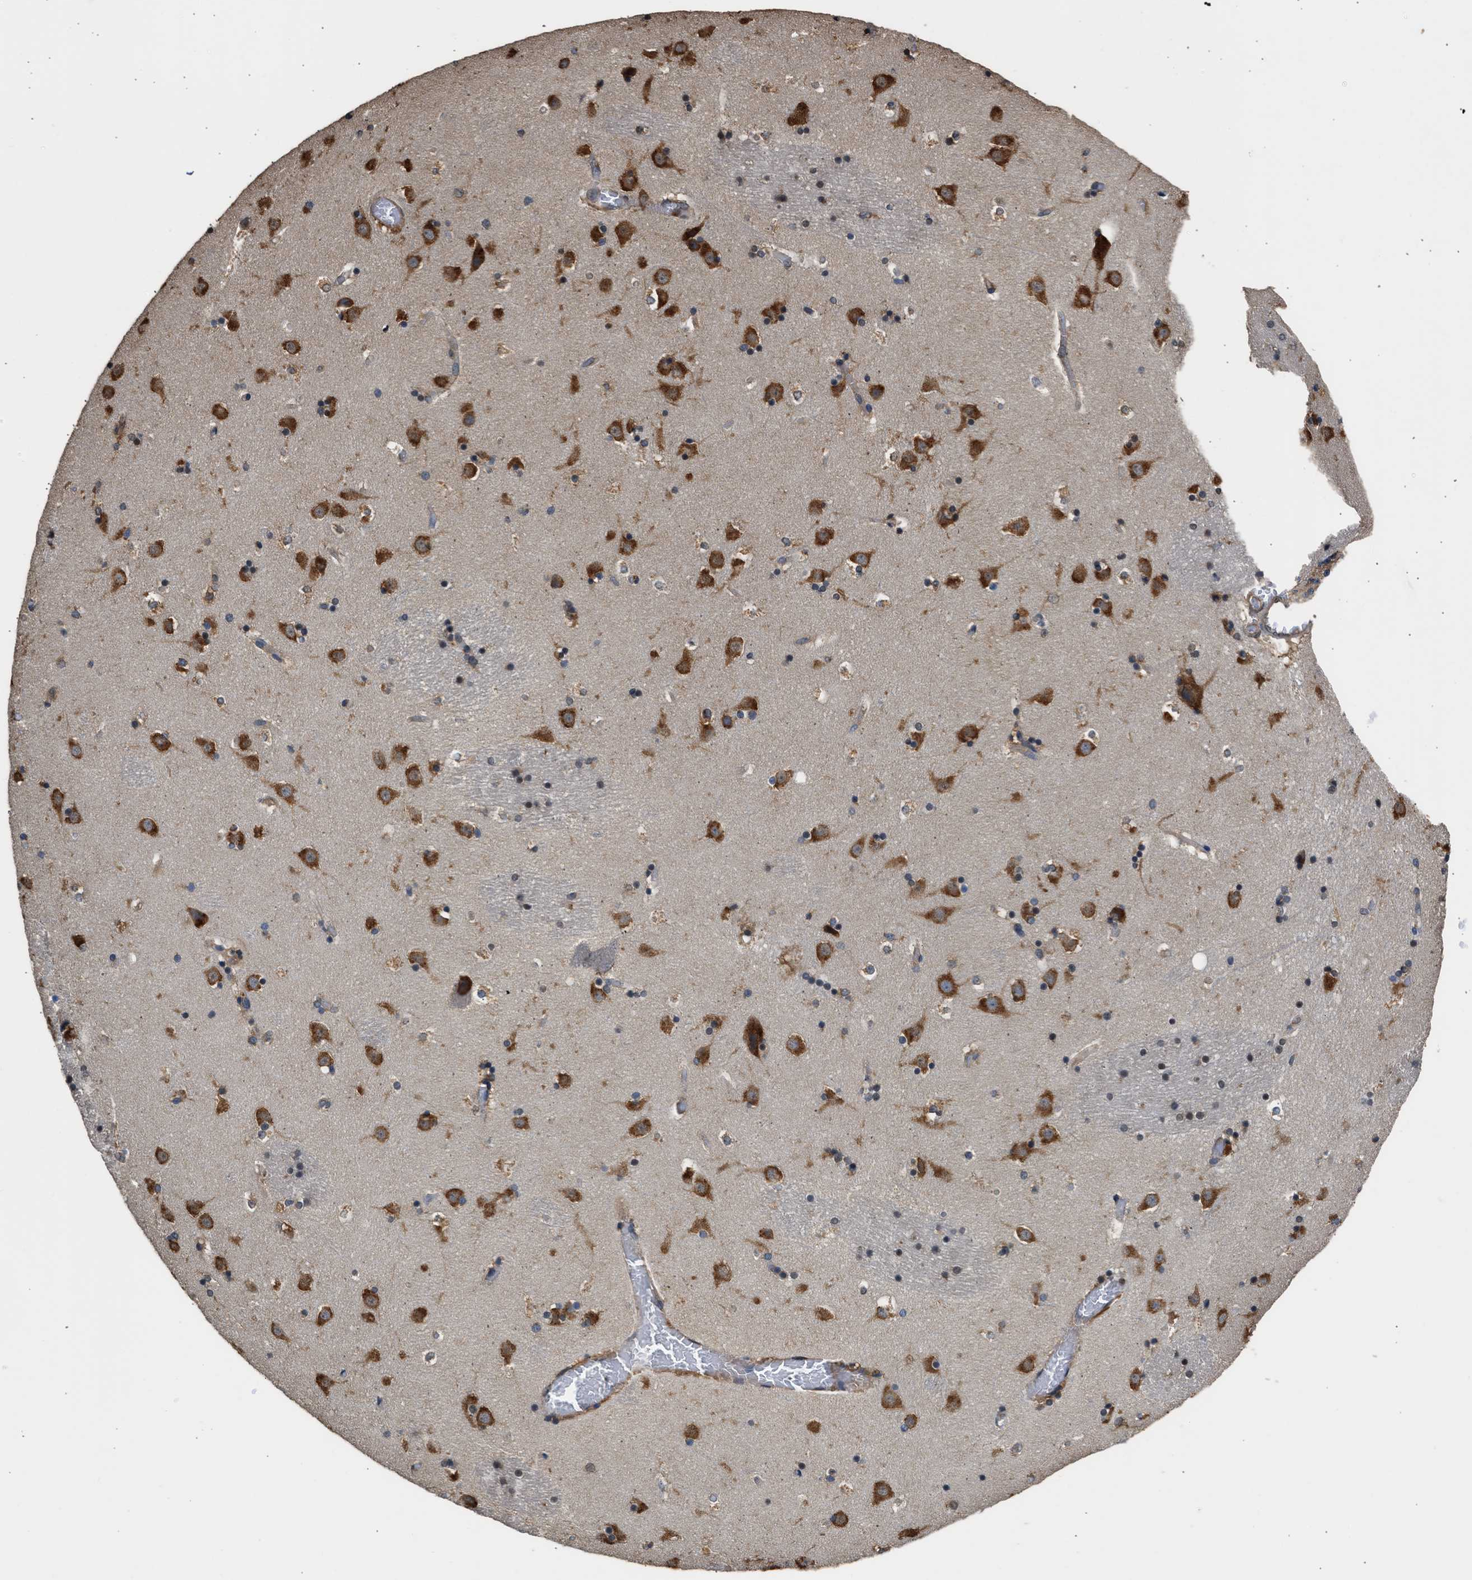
{"staining": {"intensity": "moderate", "quantity": "25%-75%", "location": "cytoplasmic/membranous"}, "tissue": "caudate", "cell_type": "Glial cells", "image_type": "normal", "snomed": [{"axis": "morphology", "description": "Normal tissue, NOS"}, {"axis": "topography", "description": "Lateral ventricle wall"}], "caption": "A brown stain shows moderate cytoplasmic/membranous expression of a protein in glial cells of normal human caudate. (brown staining indicates protein expression, while blue staining denotes nuclei).", "gene": "SLC36A4", "patient": {"sex": "male", "age": 45}}